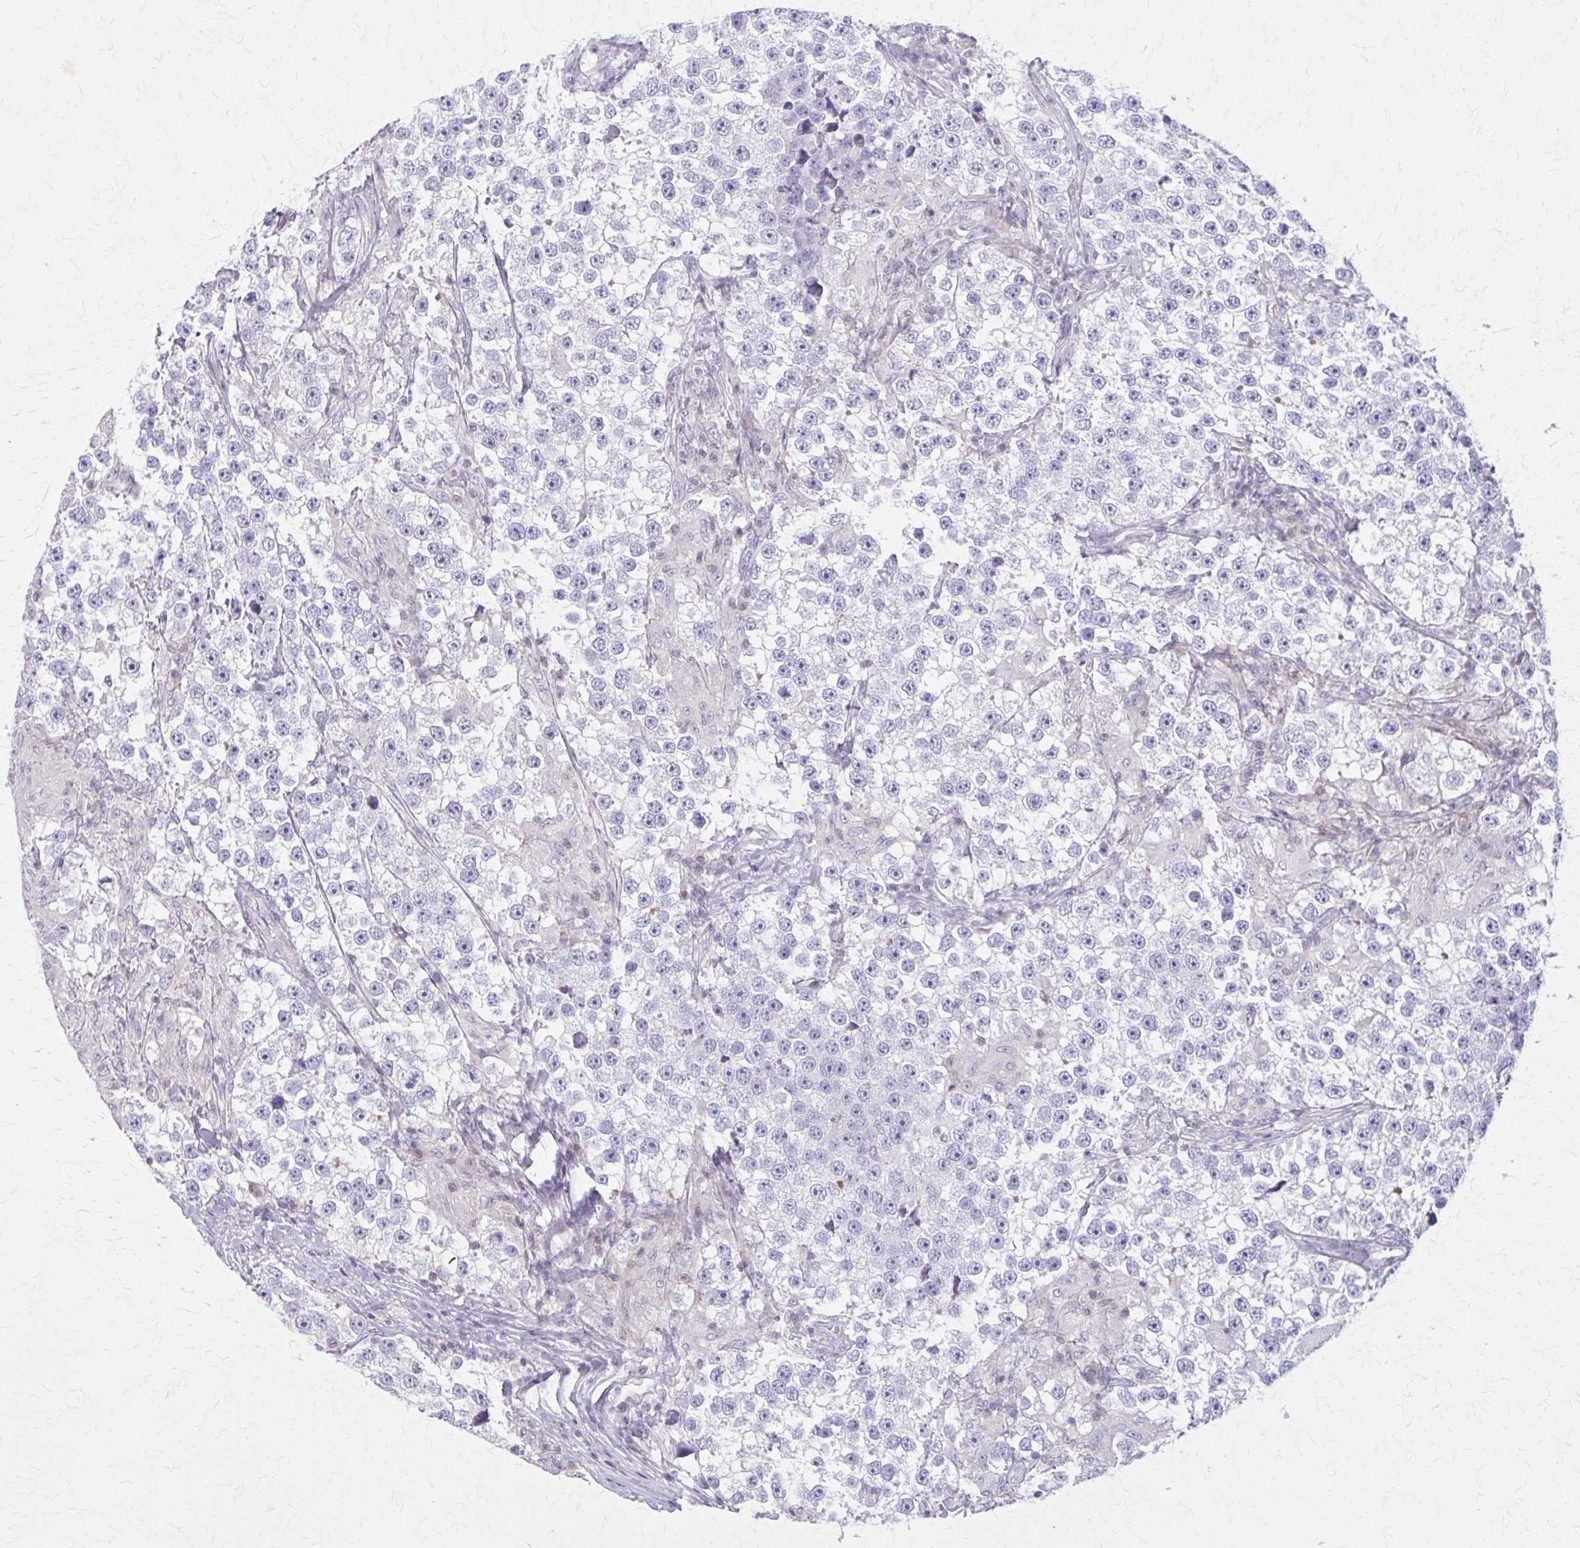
{"staining": {"intensity": "negative", "quantity": "none", "location": "none"}, "tissue": "testis cancer", "cell_type": "Tumor cells", "image_type": "cancer", "snomed": [{"axis": "morphology", "description": "Seminoma, NOS"}, {"axis": "topography", "description": "Testis"}], "caption": "This is an immunohistochemistry photomicrograph of testis seminoma. There is no expression in tumor cells.", "gene": "PITPNM1", "patient": {"sex": "male", "age": 46}}